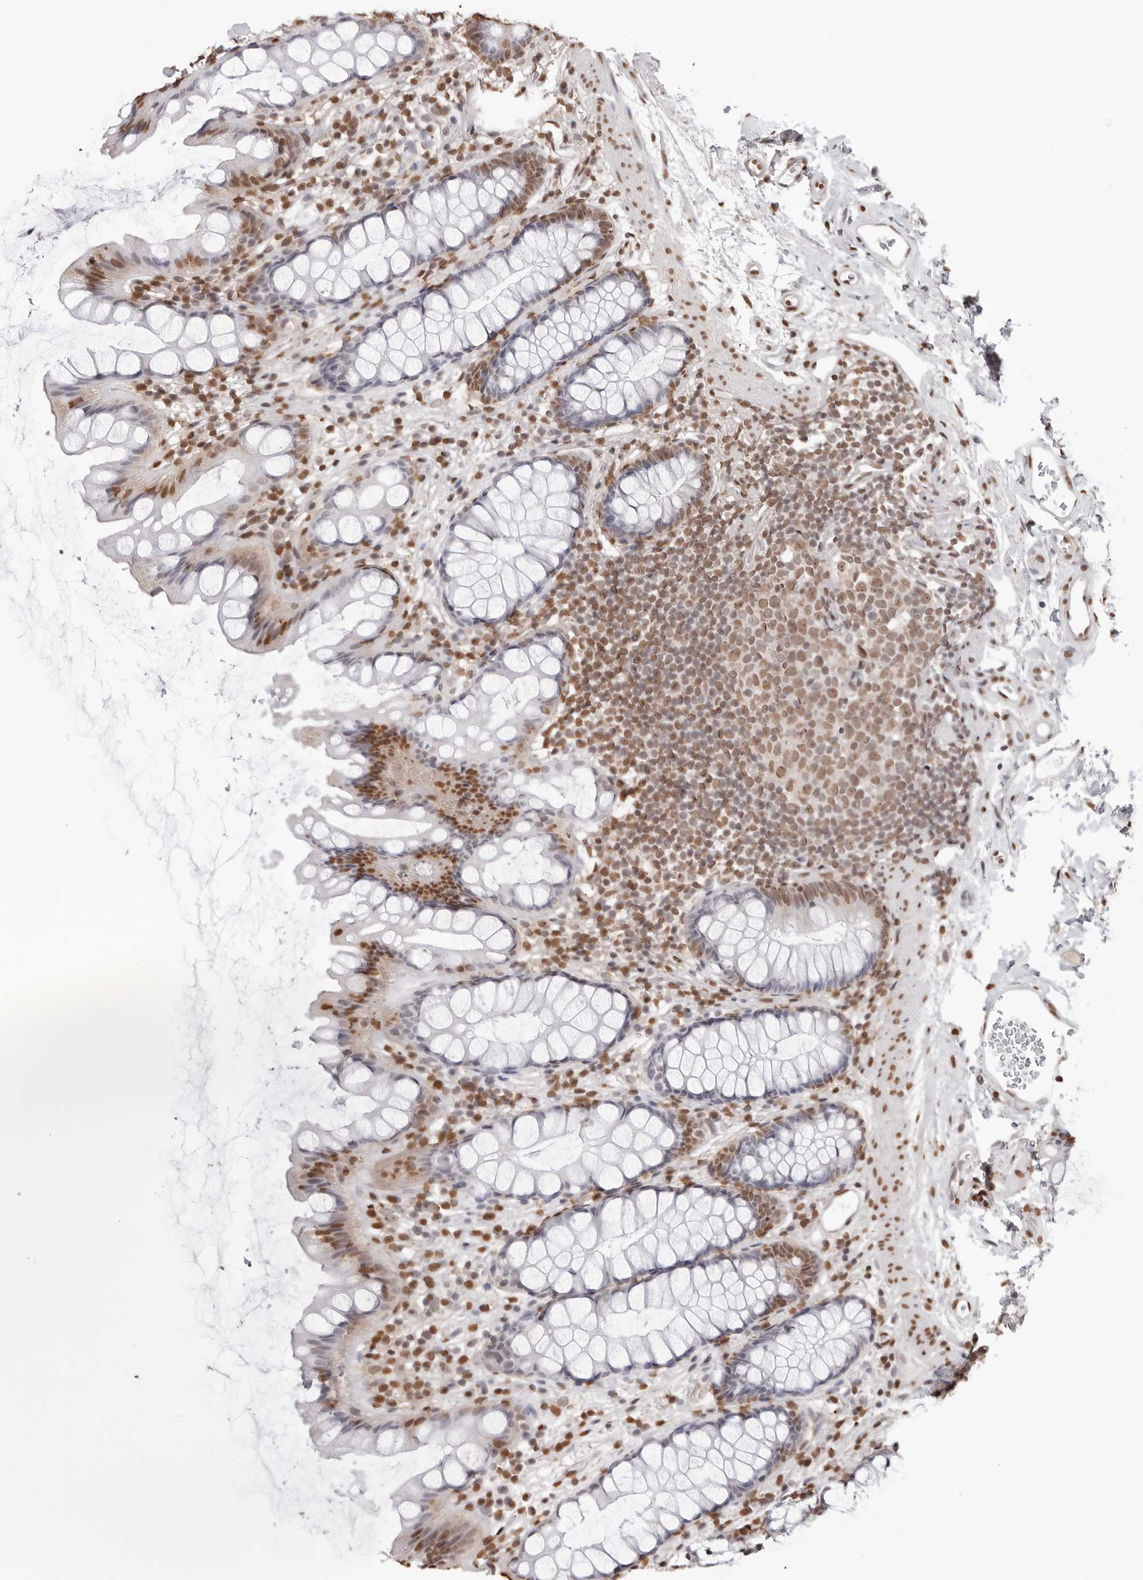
{"staining": {"intensity": "moderate", "quantity": "25%-75%", "location": "nuclear"}, "tissue": "rectum", "cell_type": "Glandular cells", "image_type": "normal", "snomed": [{"axis": "morphology", "description": "Normal tissue, NOS"}, {"axis": "topography", "description": "Rectum"}], "caption": "Immunohistochemical staining of unremarkable human rectum reveals medium levels of moderate nuclear positivity in approximately 25%-75% of glandular cells.", "gene": "OLIG3", "patient": {"sex": "female", "age": 65}}